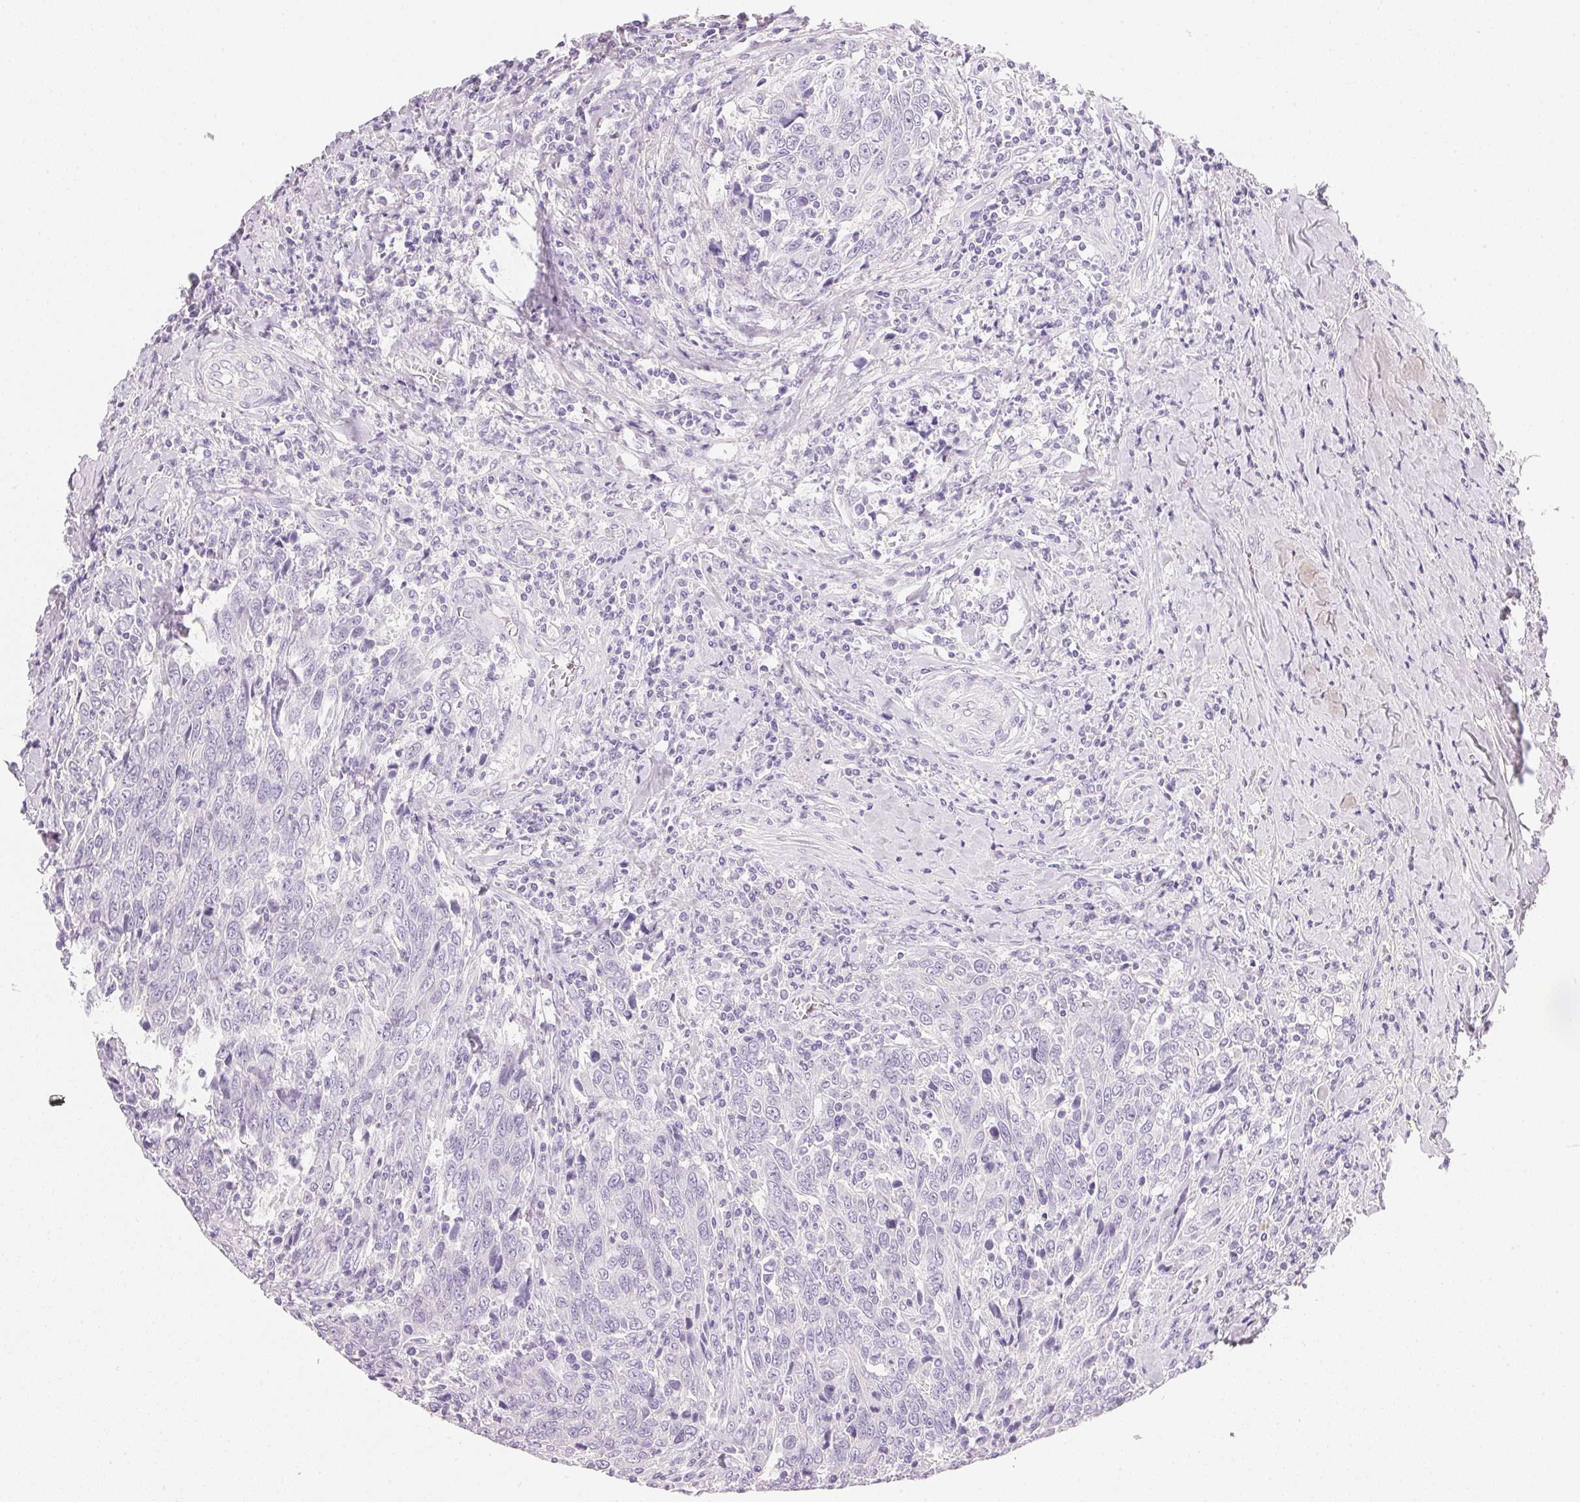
{"staining": {"intensity": "negative", "quantity": "none", "location": "none"}, "tissue": "breast cancer", "cell_type": "Tumor cells", "image_type": "cancer", "snomed": [{"axis": "morphology", "description": "Duct carcinoma"}, {"axis": "topography", "description": "Breast"}], "caption": "The photomicrograph demonstrates no significant expression in tumor cells of breast cancer. The staining is performed using DAB brown chromogen with nuclei counter-stained in using hematoxylin.", "gene": "ACP3", "patient": {"sex": "female", "age": 50}}